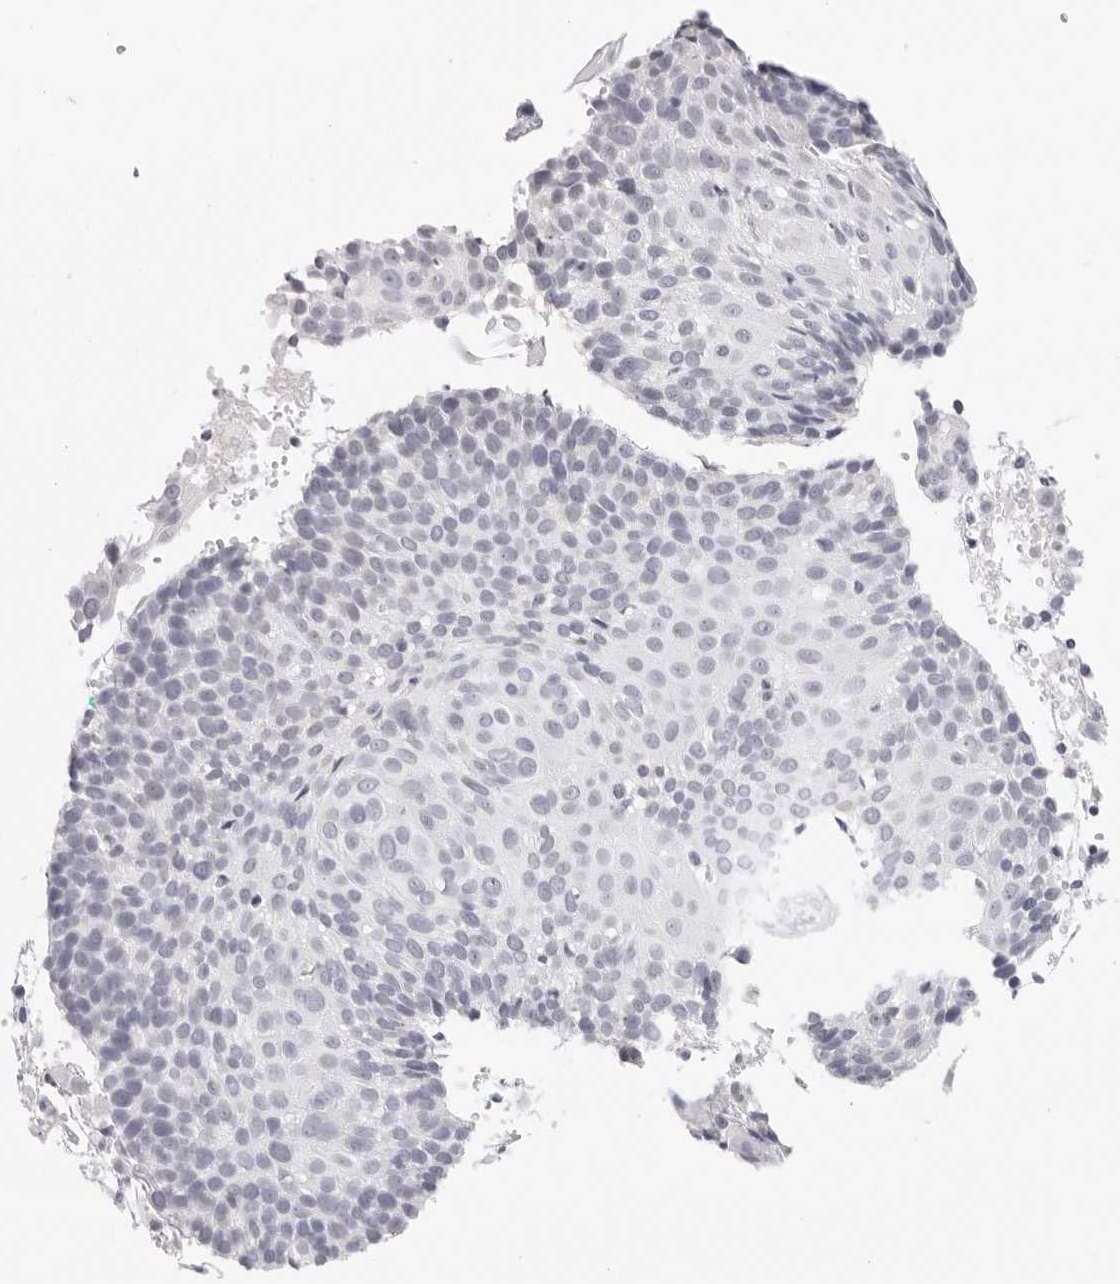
{"staining": {"intensity": "negative", "quantity": "none", "location": "none"}, "tissue": "cervical cancer", "cell_type": "Tumor cells", "image_type": "cancer", "snomed": [{"axis": "morphology", "description": "Squamous cell carcinoma, NOS"}, {"axis": "topography", "description": "Cervix"}], "caption": "Photomicrograph shows no significant protein staining in tumor cells of cervical cancer.", "gene": "EDN2", "patient": {"sex": "female", "age": 74}}